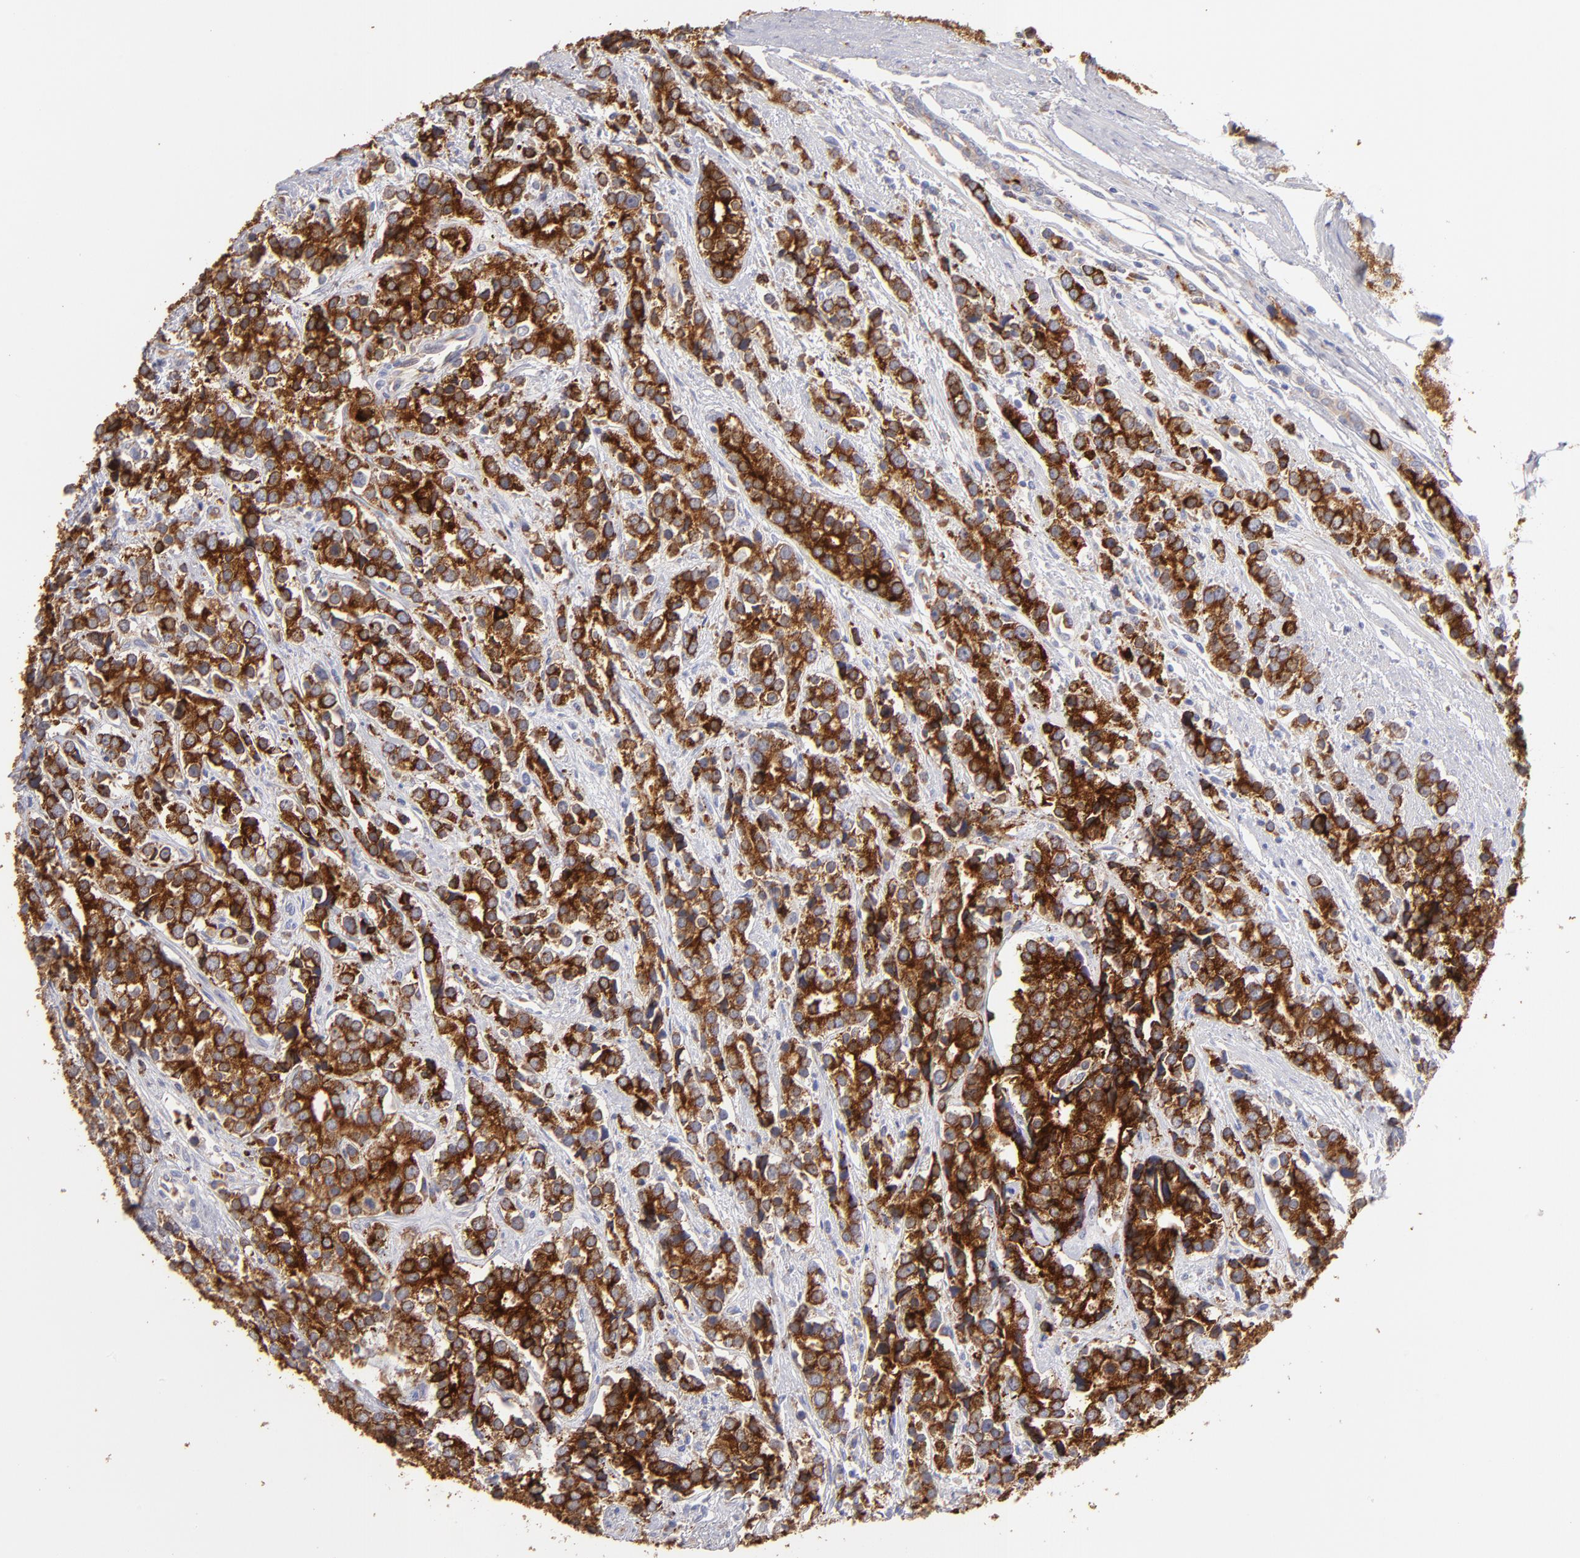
{"staining": {"intensity": "strong", "quantity": ">75%", "location": "cytoplasmic/membranous"}, "tissue": "prostate cancer", "cell_type": "Tumor cells", "image_type": "cancer", "snomed": [{"axis": "morphology", "description": "Adenocarcinoma, High grade"}, {"axis": "topography", "description": "Prostate"}], "caption": "Prostate cancer stained with a brown dye reveals strong cytoplasmic/membranous positive positivity in about >75% of tumor cells.", "gene": "ENTPD5", "patient": {"sex": "male", "age": 71}}